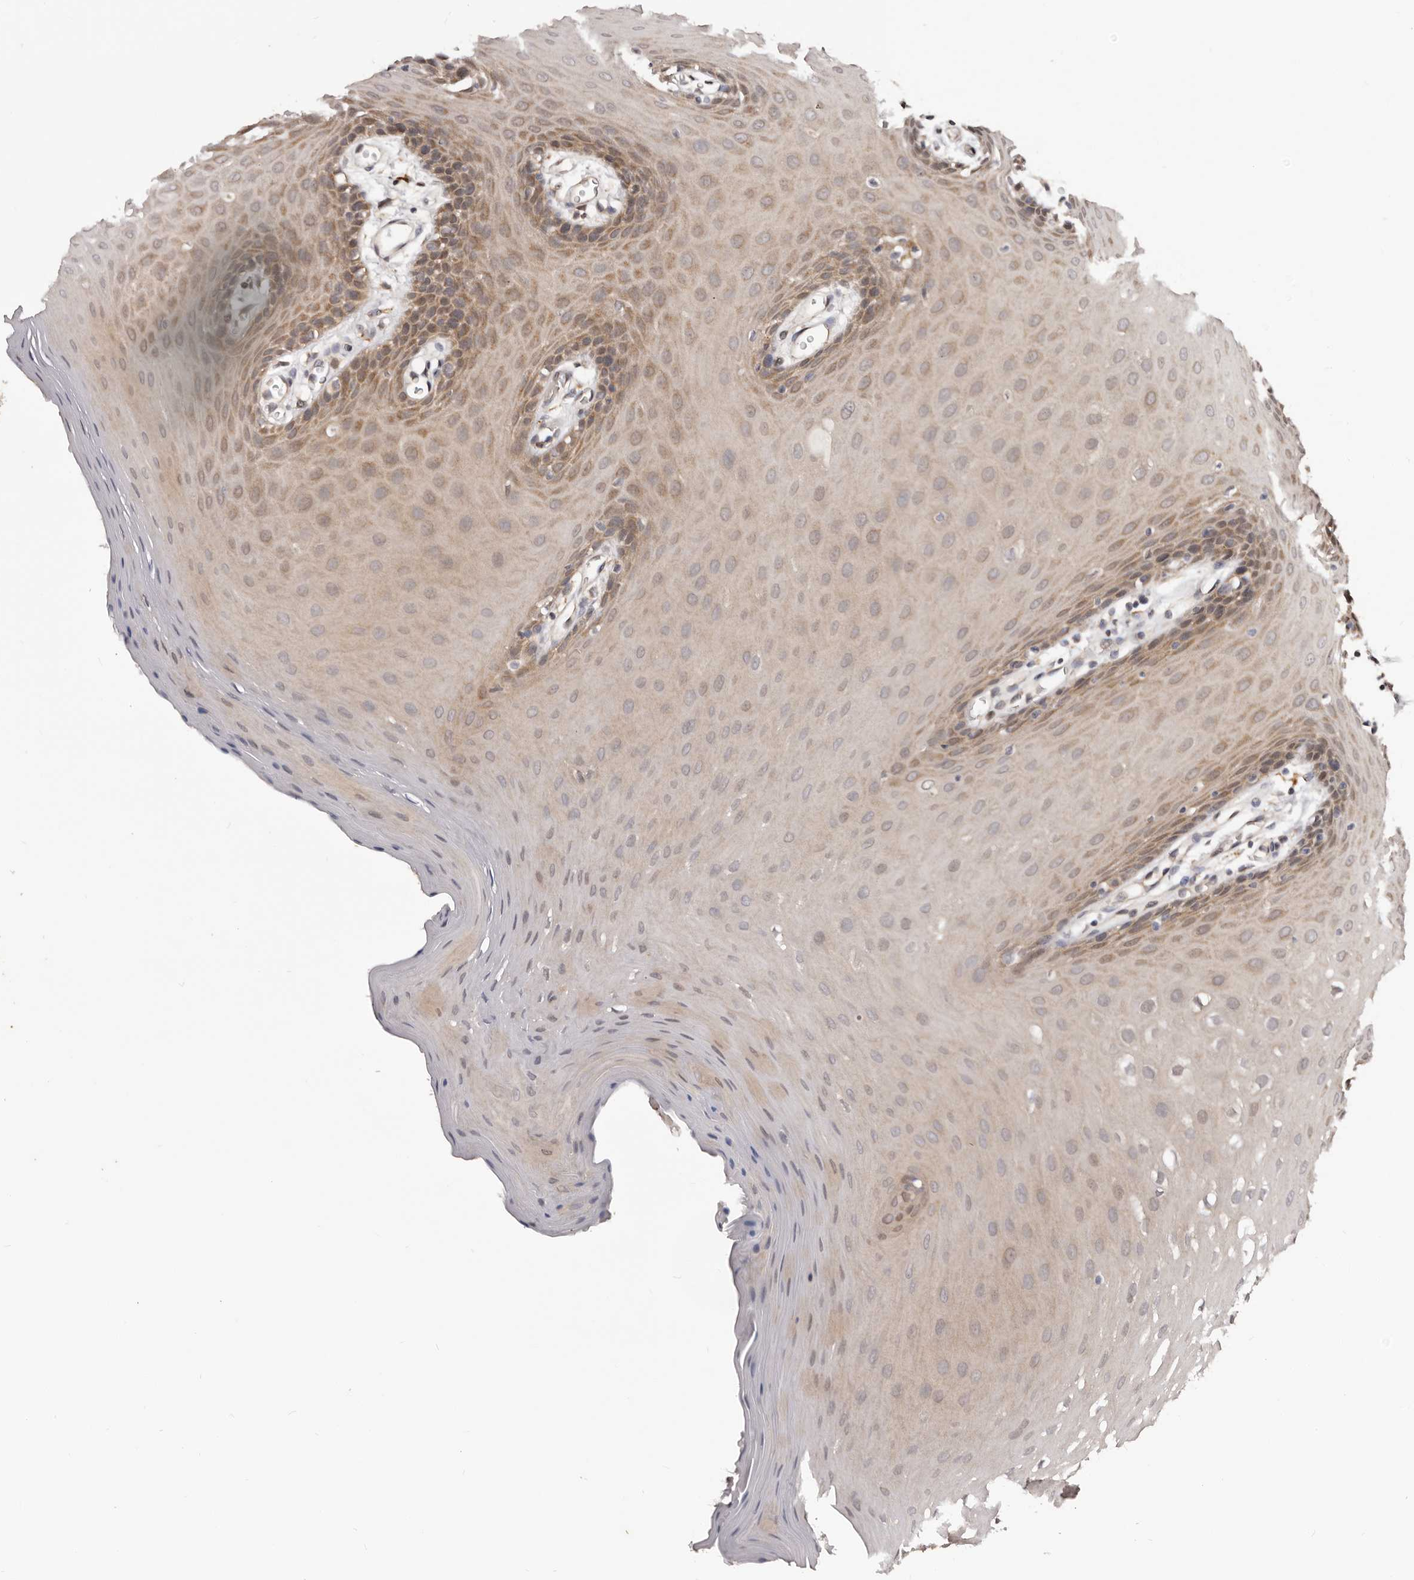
{"staining": {"intensity": "moderate", "quantity": ">75%", "location": "cytoplasmic/membranous"}, "tissue": "oral mucosa", "cell_type": "Squamous epithelial cells", "image_type": "normal", "snomed": [{"axis": "morphology", "description": "Normal tissue, NOS"}, {"axis": "morphology", "description": "Squamous cell carcinoma, NOS"}, {"axis": "topography", "description": "Skeletal muscle"}, {"axis": "topography", "description": "Oral tissue"}, {"axis": "topography", "description": "Salivary gland"}, {"axis": "topography", "description": "Head-Neck"}], "caption": "The photomicrograph demonstrates immunohistochemical staining of unremarkable oral mucosa. There is moderate cytoplasmic/membranous staining is appreciated in about >75% of squamous epithelial cells.", "gene": "MDP1", "patient": {"sex": "male", "age": 54}}